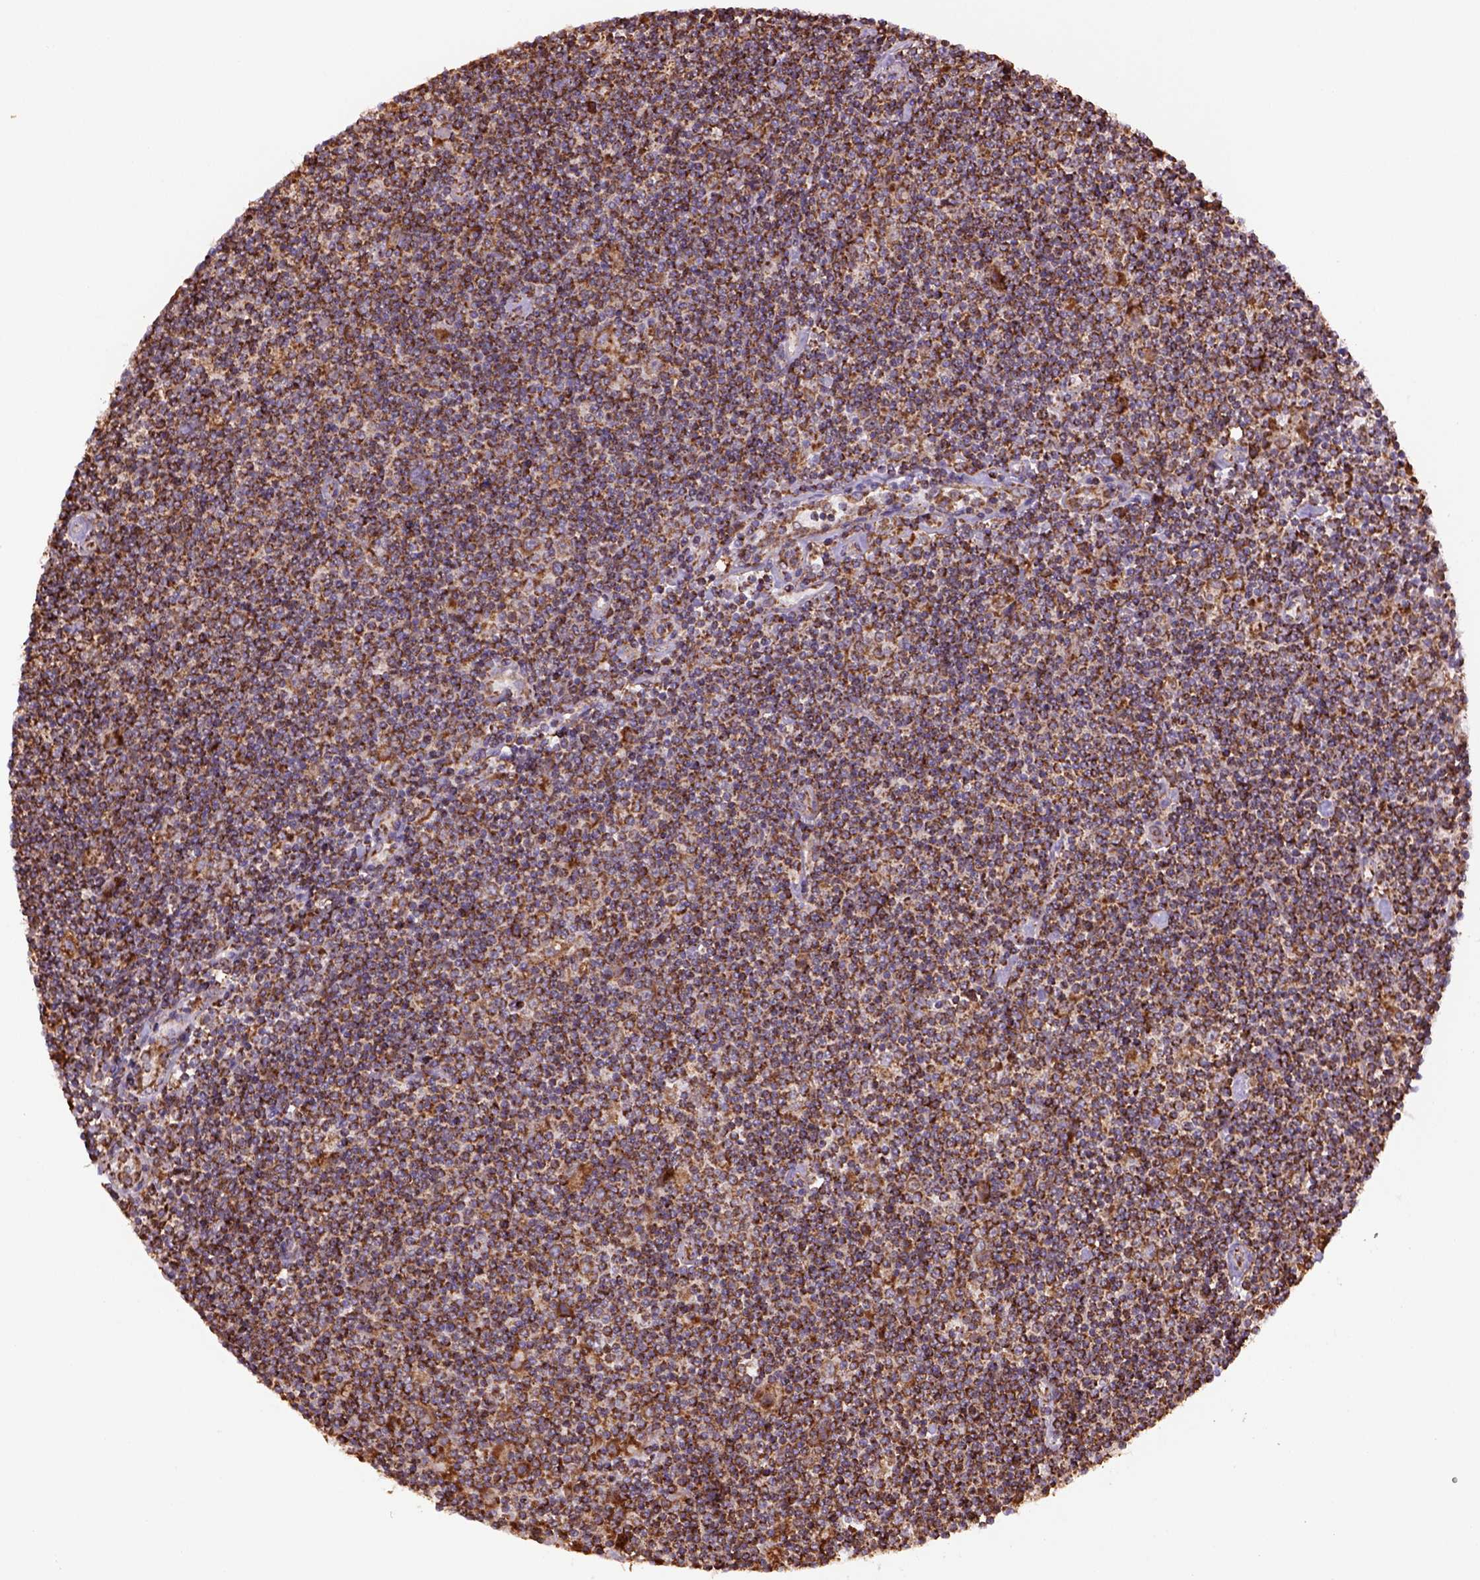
{"staining": {"intensity": "strong", "quantity": ">75%", "location": "cytoplasmic/membranous"}, "tissue": "lymphoma", "cell_type": "Tumor cells", "image_type": "cancer", "snomed": [{"axis": "morphology", "description": "Hodgkin's disease, NOS"}, {"axis": "topography", "description": "Lymph node"}], "caption": "A brown stain shows strong cytoplasmic/membranous staining of a protein in lymphoma tumor cells.", "gene": "MAPK8IP3", "patient": {"sex": "male", "age": 40}}